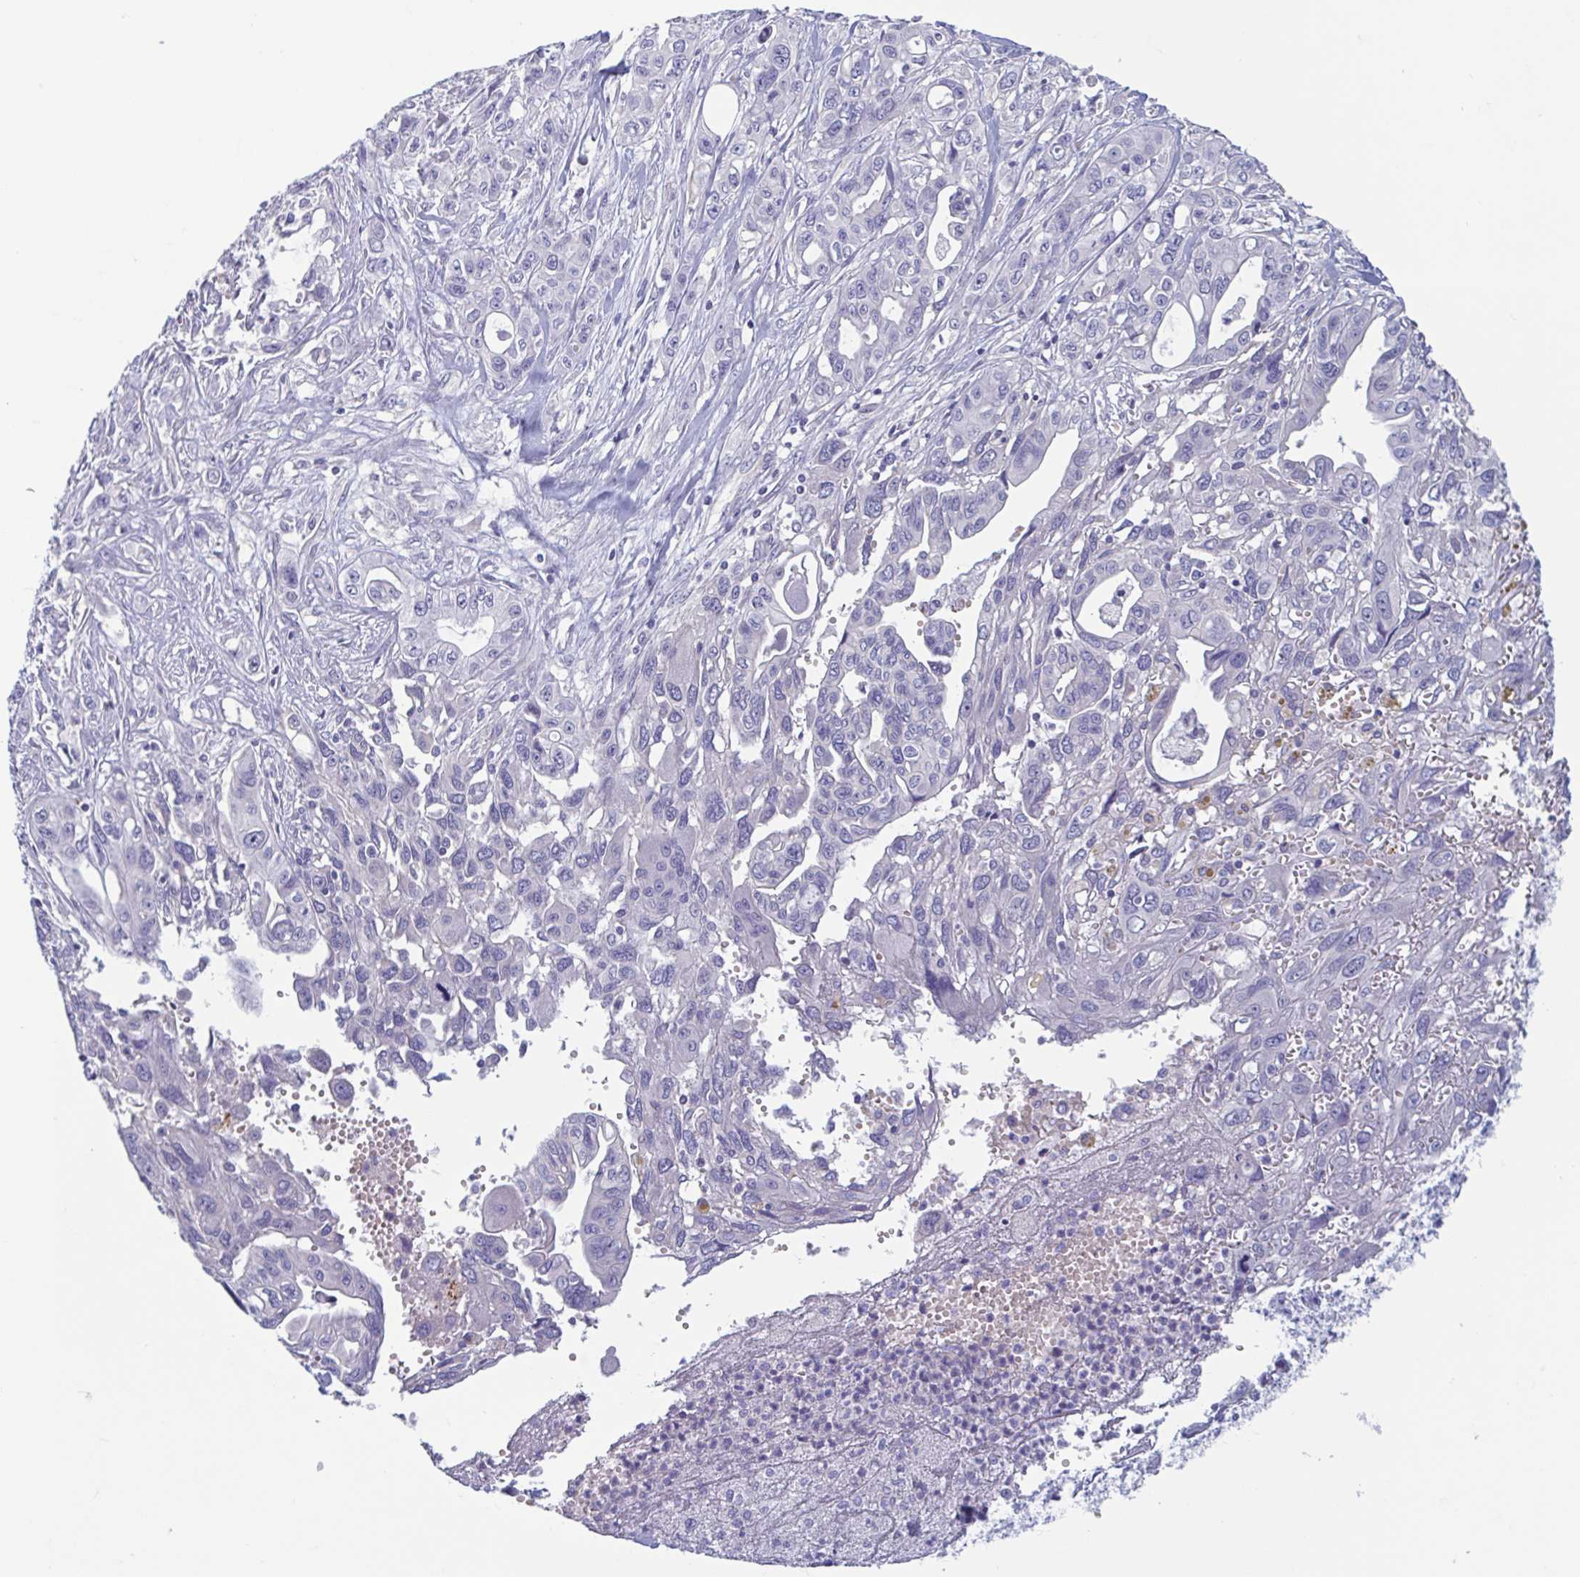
{"staining": {"intensity": "negative", "quantity": "none", "location": "none"}, "tissue": "pancreatic cancer", "cell_type": "Tumor cells", "image_type": "cancer", "snomed": [{"axis": "morphology", "description": "Adenocarcinoma, NOS"}, {"axis": "topography", "description": "Pancreas"}], "caption": "The photomicrograph shows no staining of tumor cells in pancreatic cancer (adenocarcinoma).", "gene": "MORC4", "patient": {"sex": "female", "age": 47}}